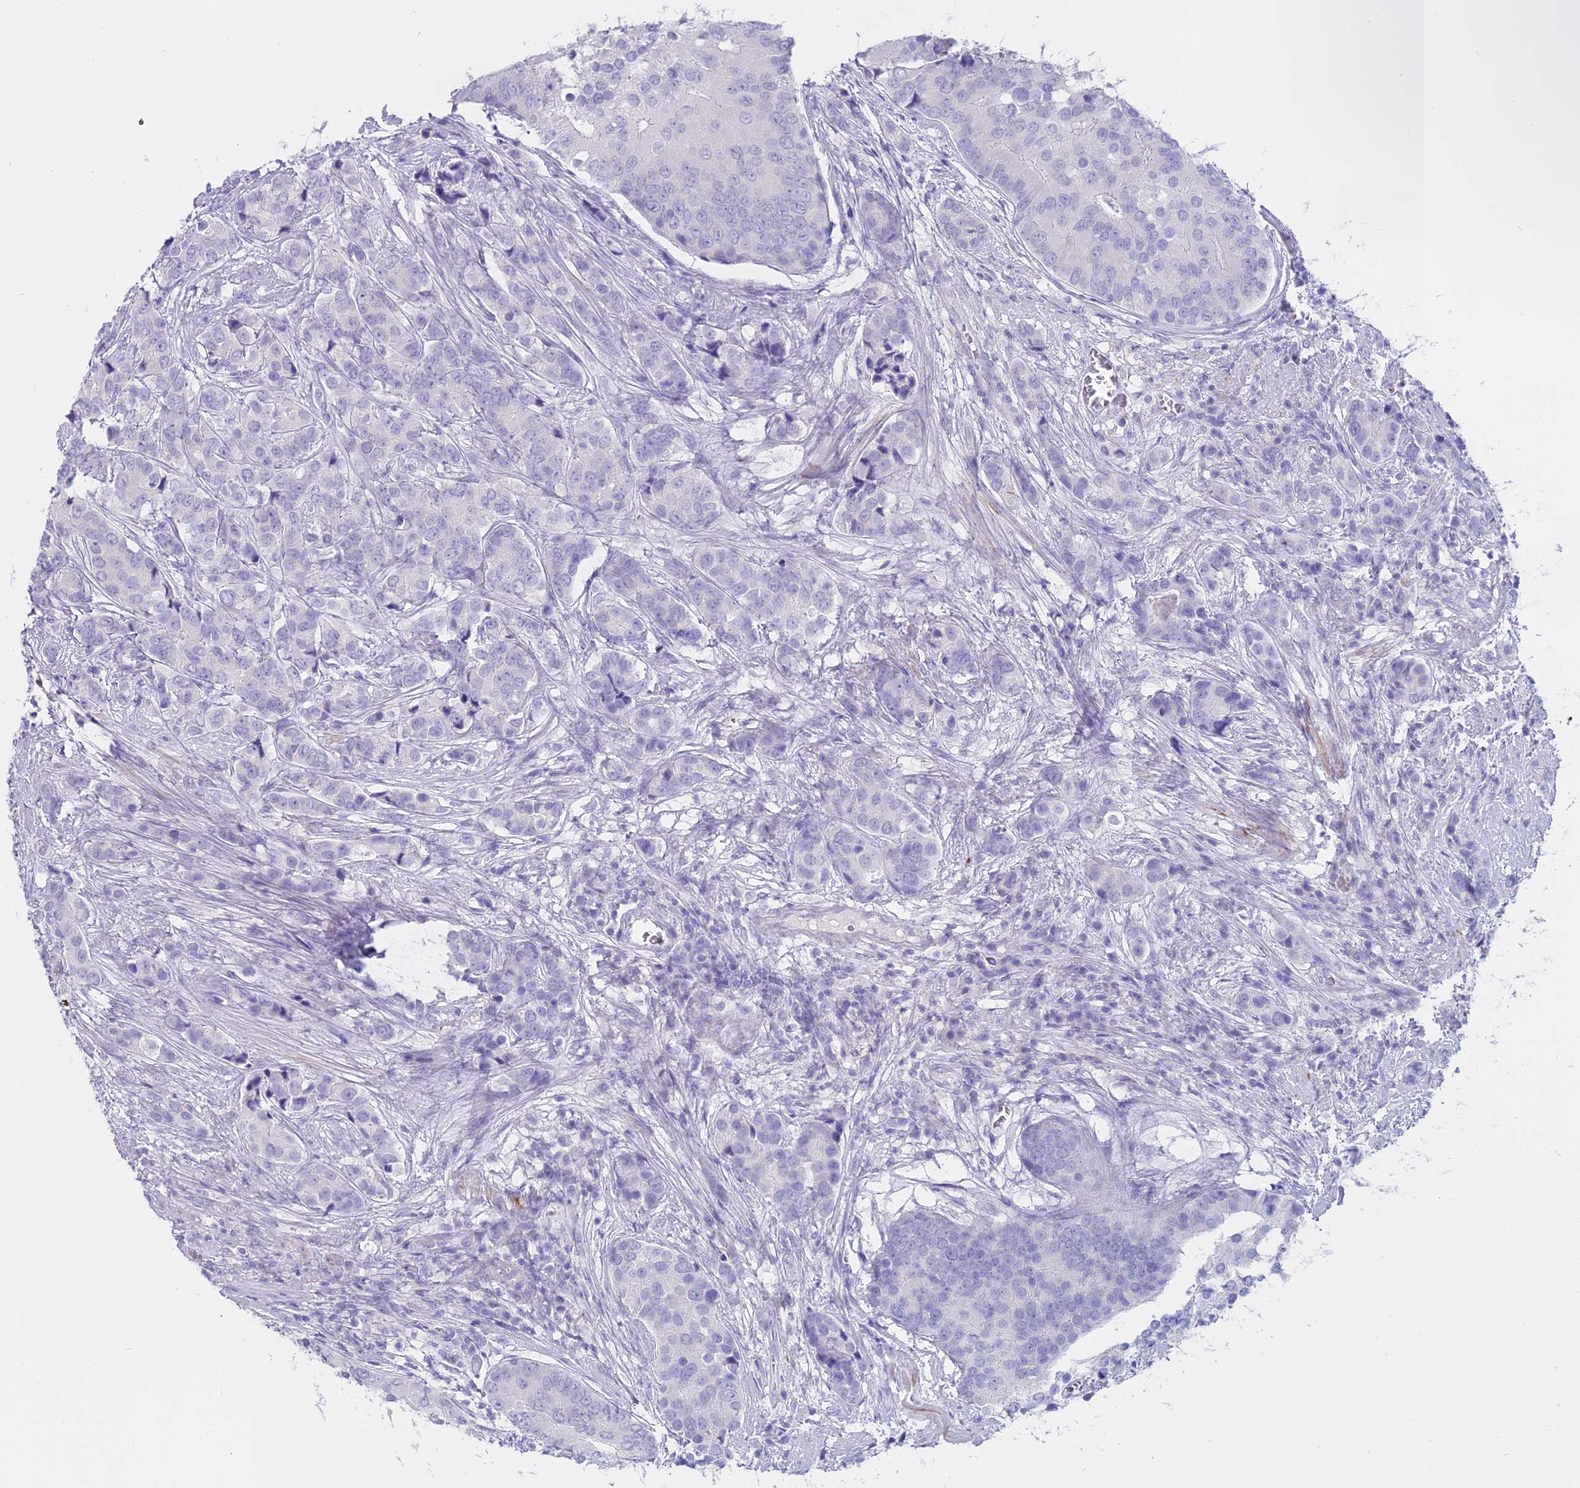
{"staining": {"intensity": "negative", "quantity": "none", "location": "none"}, "tissue": "prostate cancer", "cell_type": "Tumor cells", "image_type": "cancer", "snomed": [{"axis": "morphology", "description": "Adenocarcinoma, High grade"}, {"axis": "topography", "description": "Prostate"}], "caption": "Human prostate cancer (high-grade adenocarcinoma) stained for a protein using IHC shows no positivity in tumor cells.", "gene": "ALPP", "patient": {"sex": "male", "age": 62}}